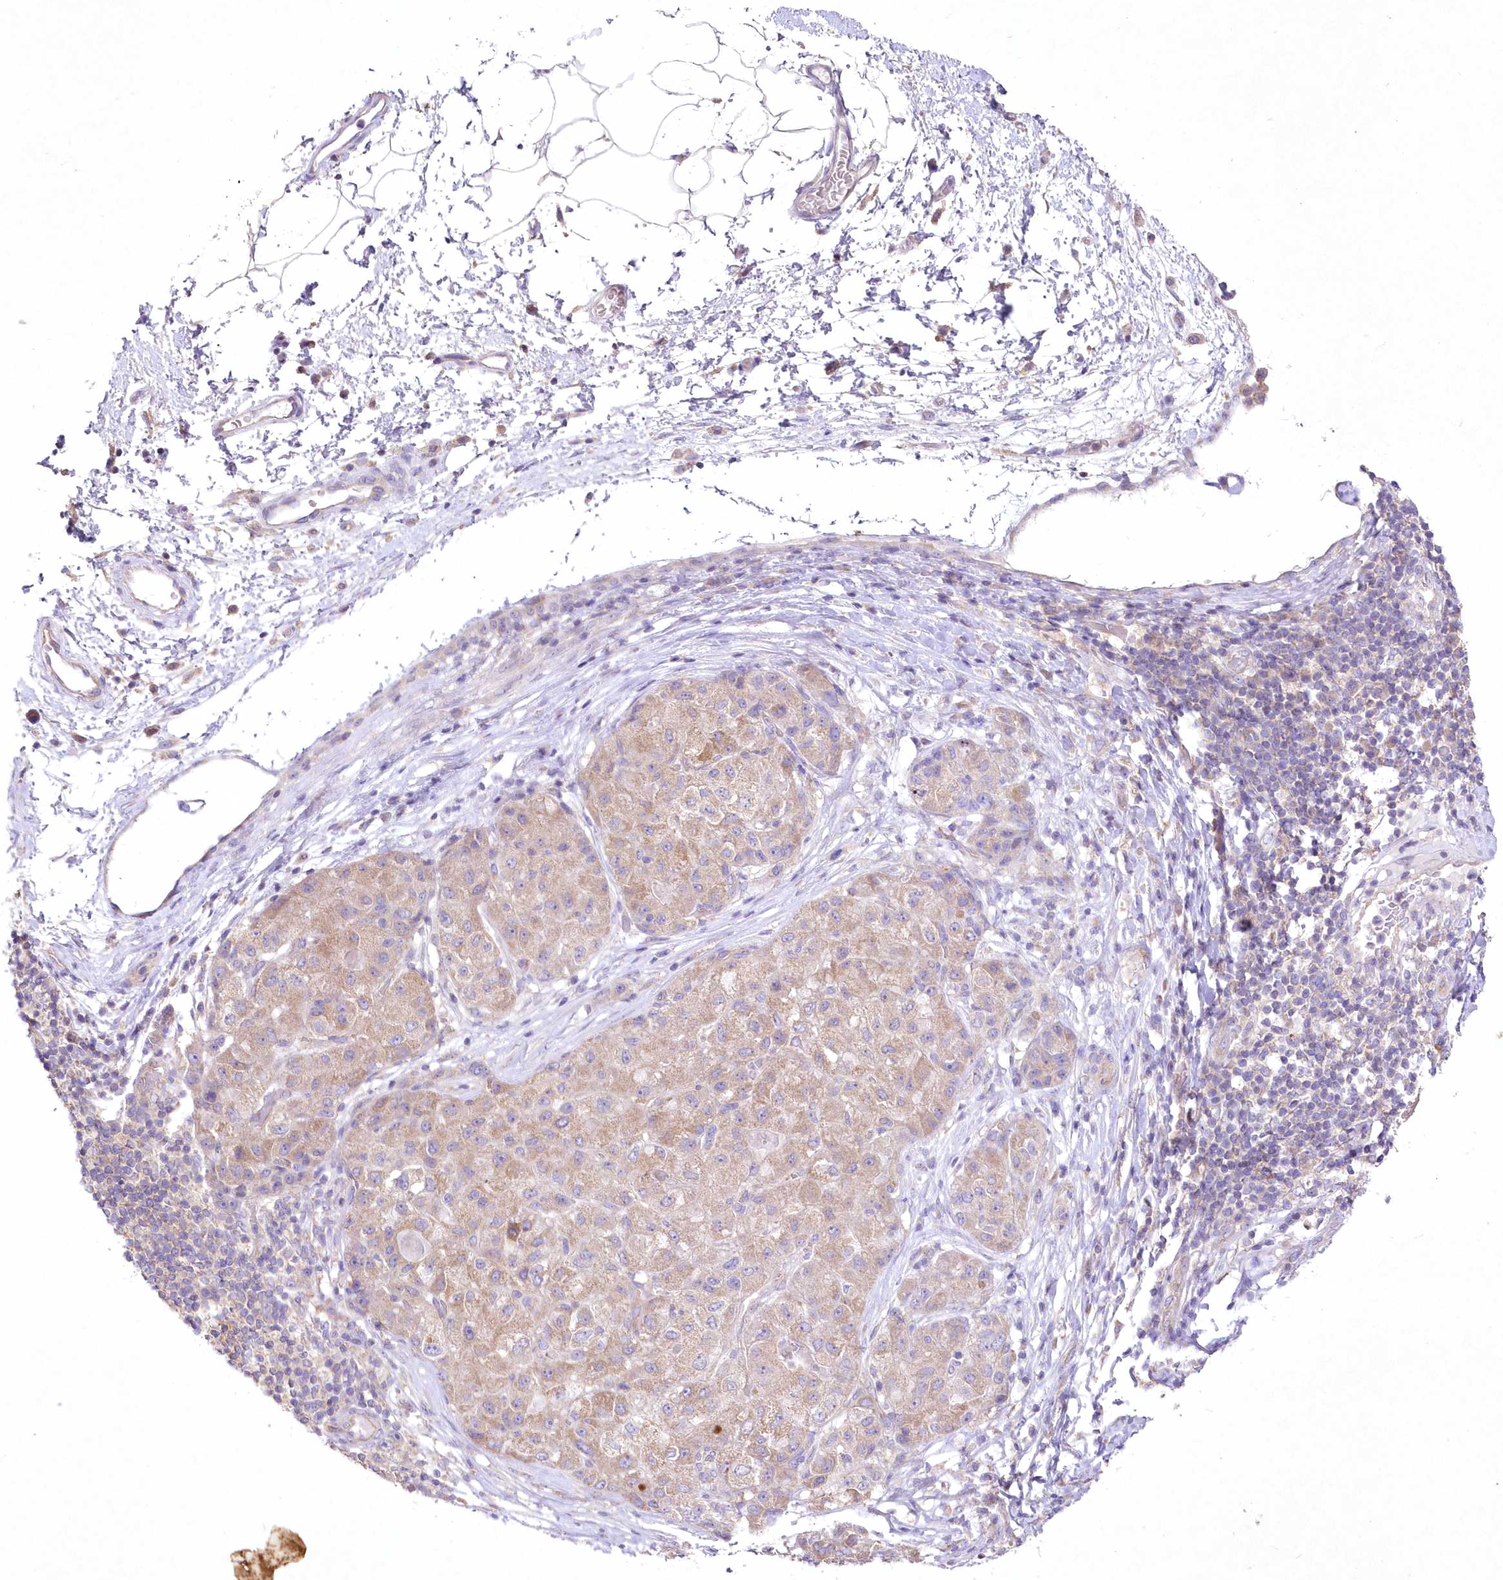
{"staining": {"intensity": "weak", "quantity": "25%-75%", "location": "cytoplasmic/membranous"}, "tissue": "liver cancer", "cell_type": "Tumor cells", "image_type": "cancer", "snomed": [{"axis": "morphology", "description": "Carcinoma, Hepatocellular, NOS"}, {"axis": "topography", "description": "Liver"}], "caption": "Brown immunohistochemical staining in human liver cancer exhibits weak cytoplasmic/membranous staining in approximately 25%-75% of tumor cells.", "gene": "ITSN2", "patient": {"sex": "male", "age": 80}}